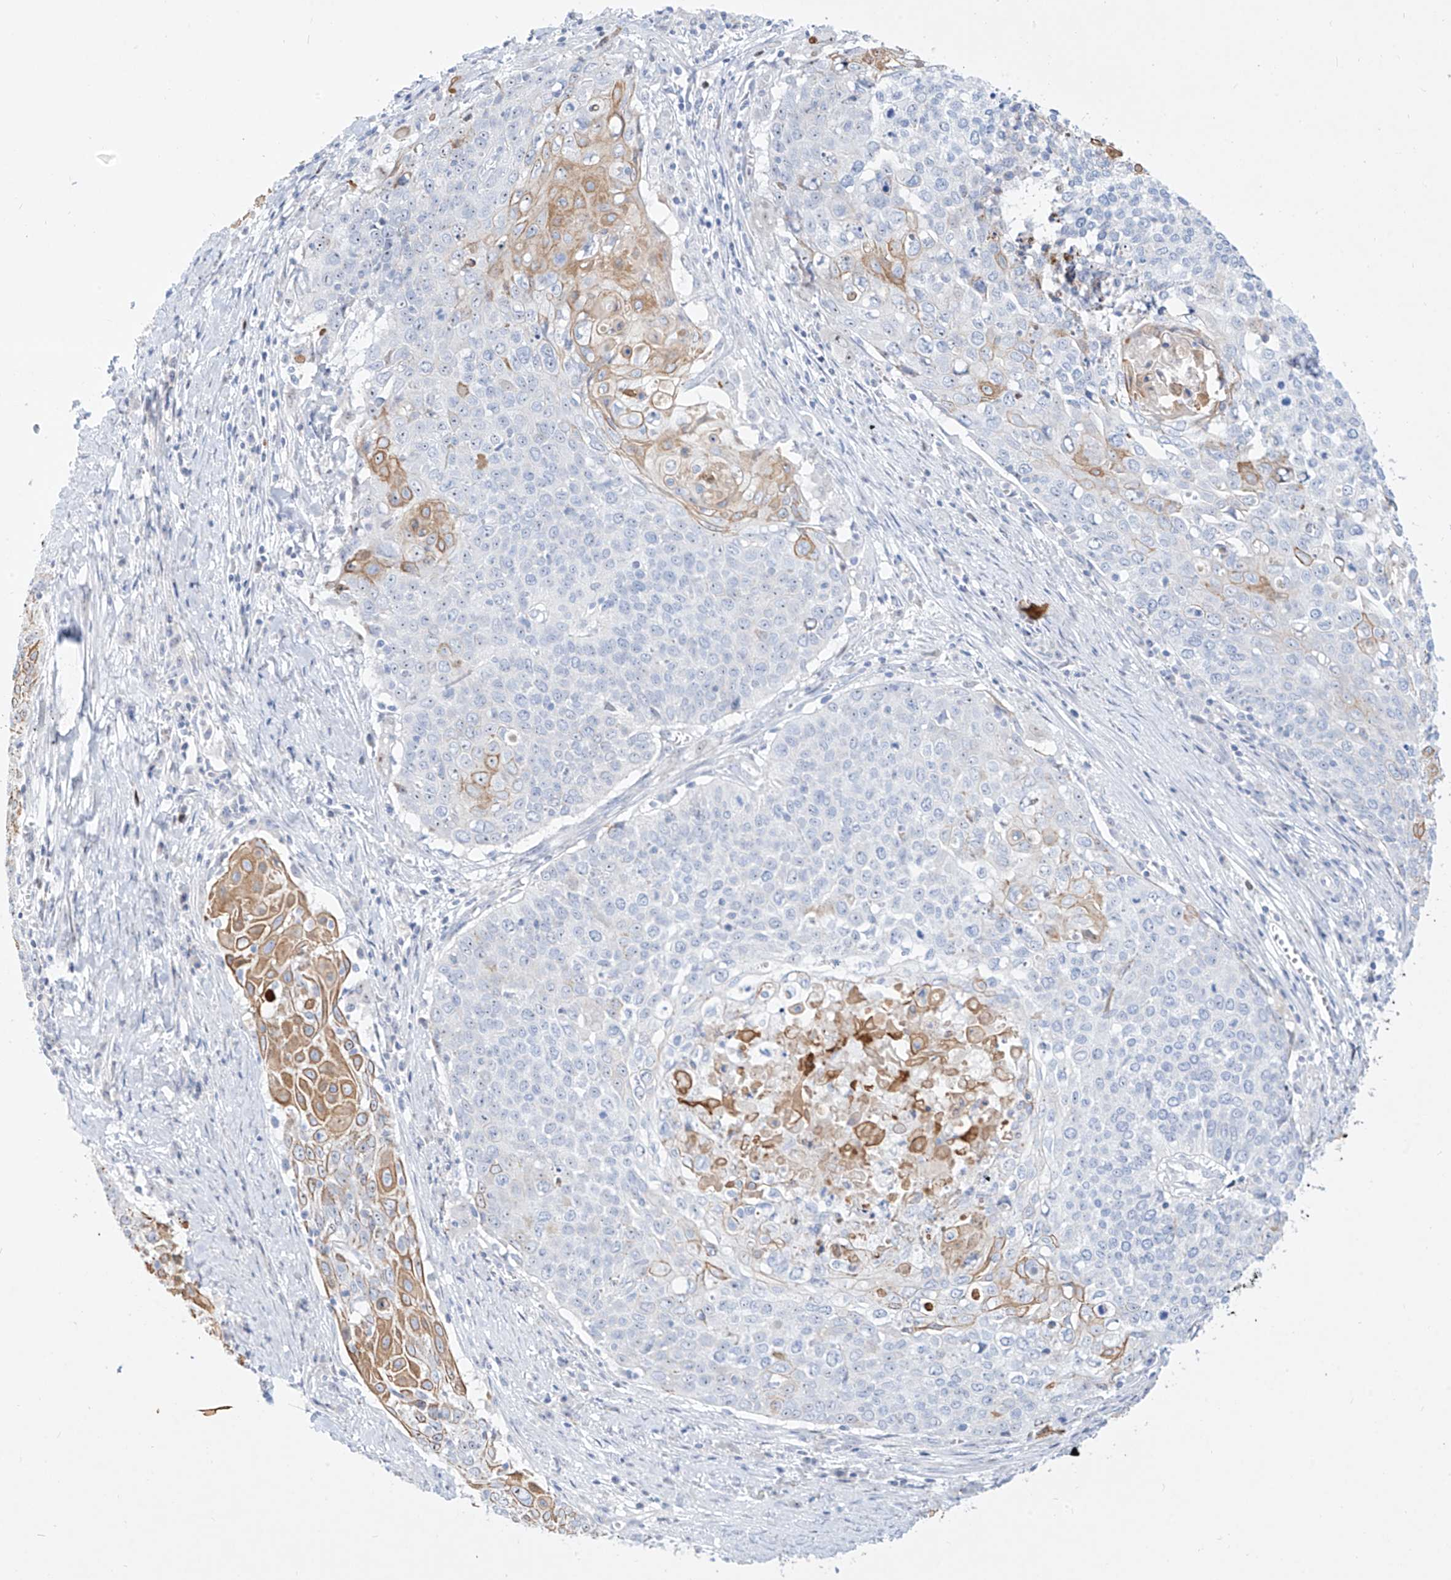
{"staining": {"intensity": "moderate", "quantity": "25%-75%", "location": "cytoplasmic/membranous"}, "tissue": "cervical cancer", "cell_type": "Tumor cells", "image_type": "cancer", "snomed": [{"axis": "morphology", "description": "Squamous cell carcinoma, NOS"}, {"axis": "topography", "description": "Cervix"}], "caption": "Approximately 25%-75% of tumor cells in human squamous cell carcinoma (cervical) show moderate cytoplasmic/membranous protein positivity as visualized by brown immunohistochemical staining.", "gene": "SNU13", "patient": {"sex": "female", "age": 39}}